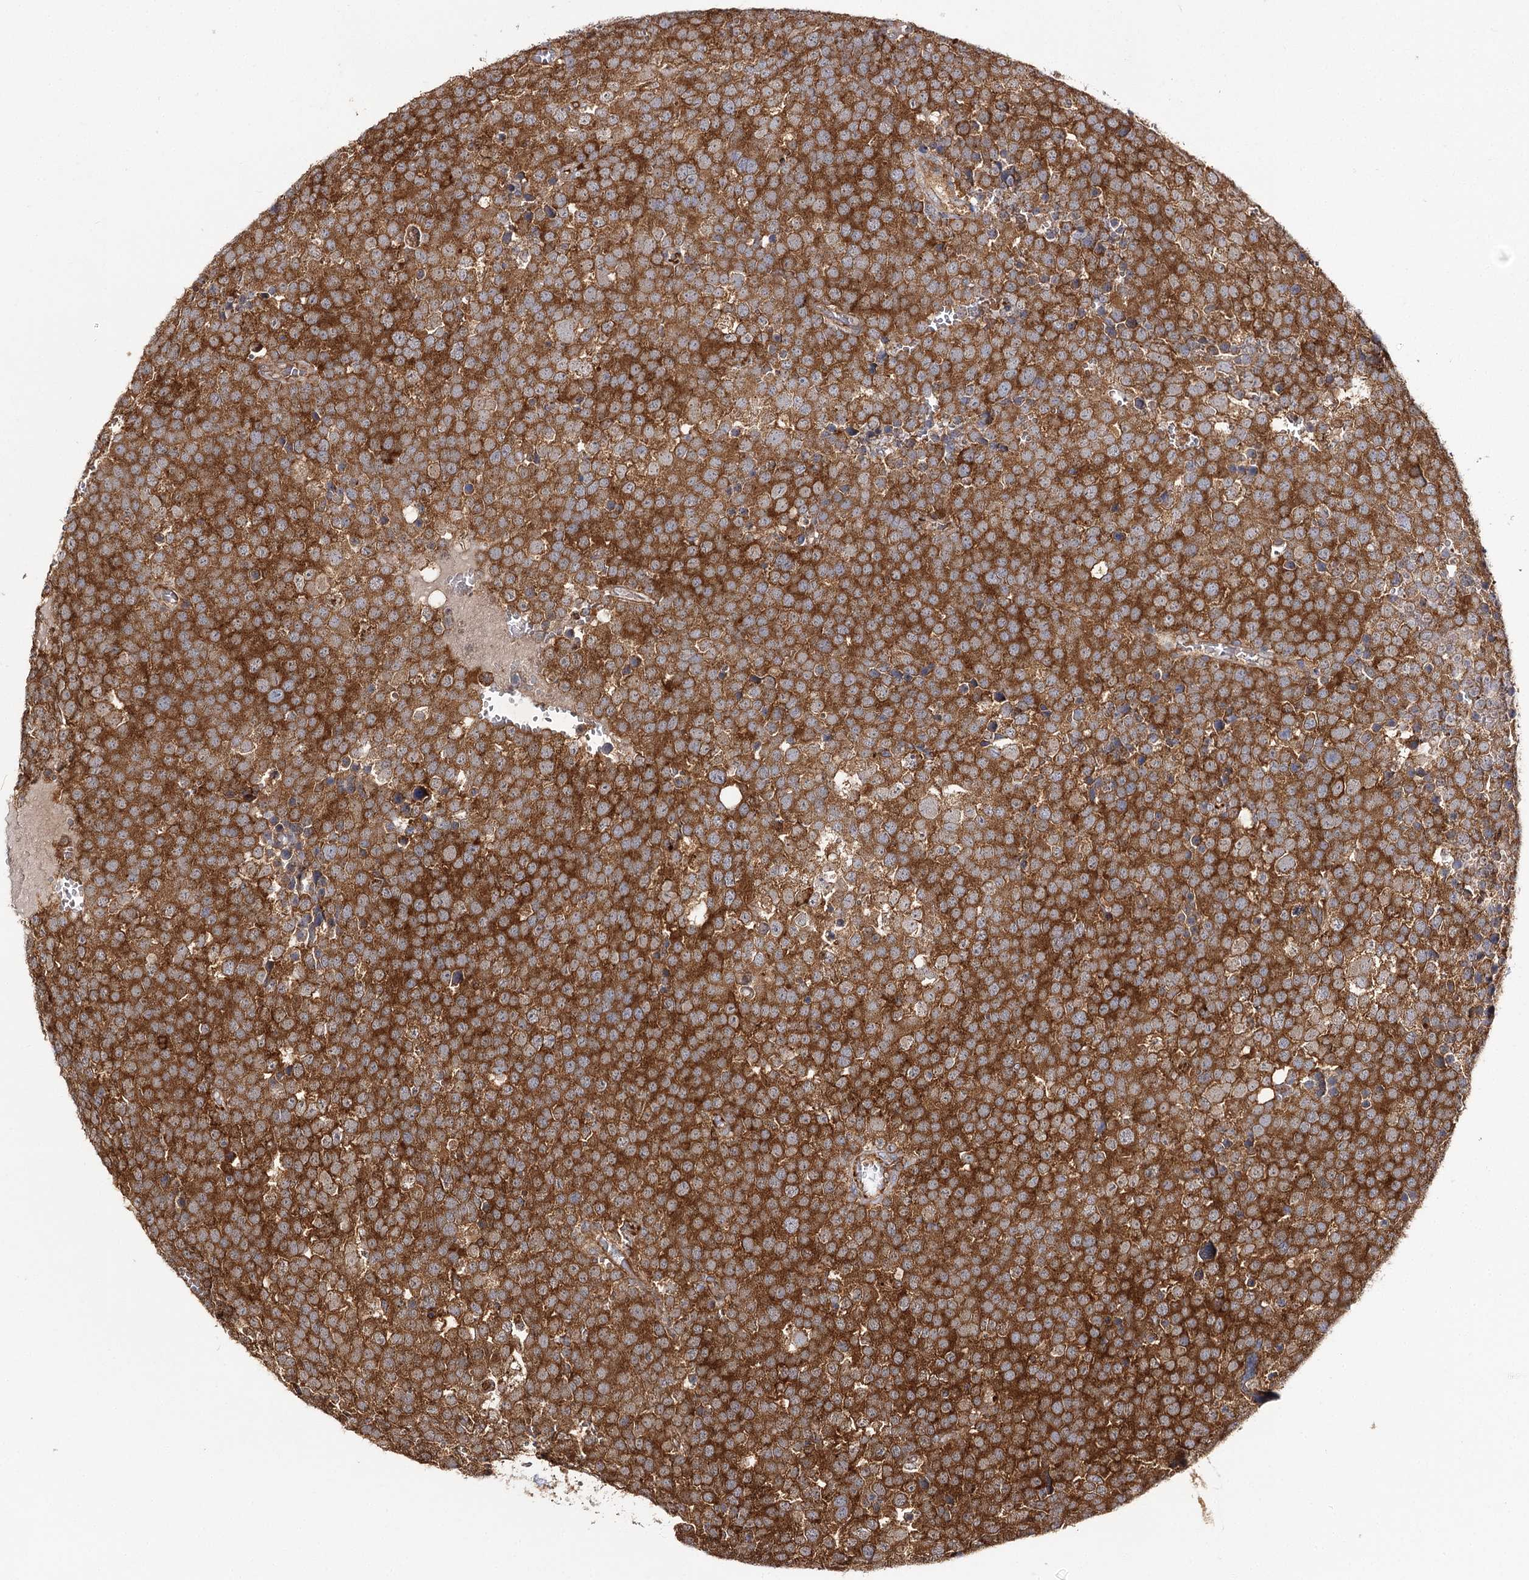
{"staining": {"intensity": "strong", "quantity": ">75%", "location": "cytoplasmic/membranous"}, "tissue": "testis cancer", "cell_type": "Tumor cells", "image_type": "cancer", "snomed": [{"axis": "morphology", "description": "Seminoma, NOS"}, {"axis": "topography", "description": "Testis"}], "caption": "High-power microscopy captured an immunohistochemistry (IHC) photomicrograph of testis cancer, revealing strong cytoplasmic/membranous staining in approximately >75% of tumor cells. (IHC, brightfield microscopy, high magnification).", "gene": "SEC24B", "patient": {"sex": "male", "age": 71}}